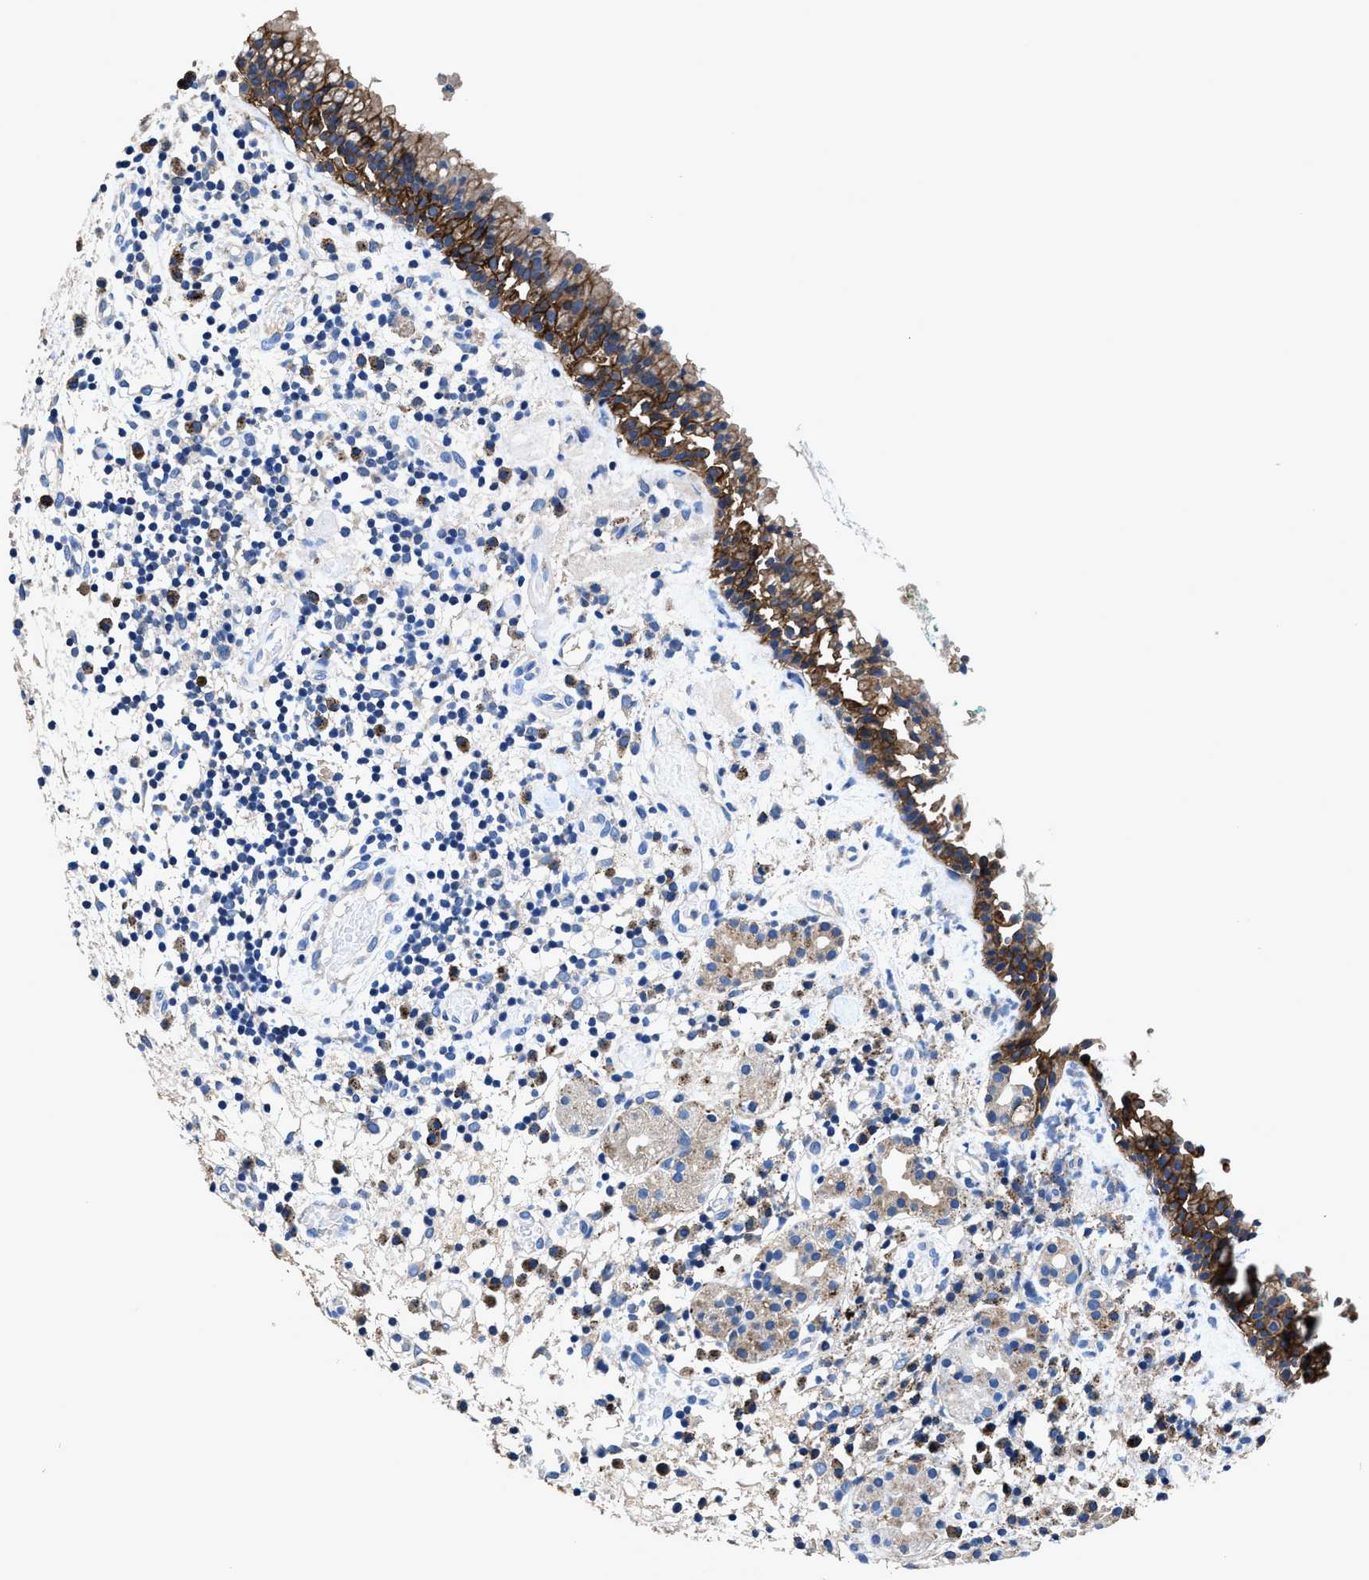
{"staining": {"intensity": "moderate", "quantity": ">75%", "location": "cytoplasmic/membranous"}, "tissue": "nasopharynx", "cell_type": "Respiratory epithelial cells", "image_type": "normal", "snomed": [{"axis": "morphology", "description": "Normal tissue, NOS"}, {"axis": "morphology", "description": "Basal cell carcinoma"}, {"axis": "topography", "description": "Cartilage tissue"}, {"axis": "topography", "description": "Nasopharynx"}, {"axis": "topography", "description": "Oral tissue"}], "caption": "This is an image of immunohistochemistry (IHC) staining of benign nasopharynx, which shows moderate positivity in the cytoplasmic/membranous of respiratory epithelial cells.", "gene": "UBR4", "patient": {"sex": "female", "age": 77}}